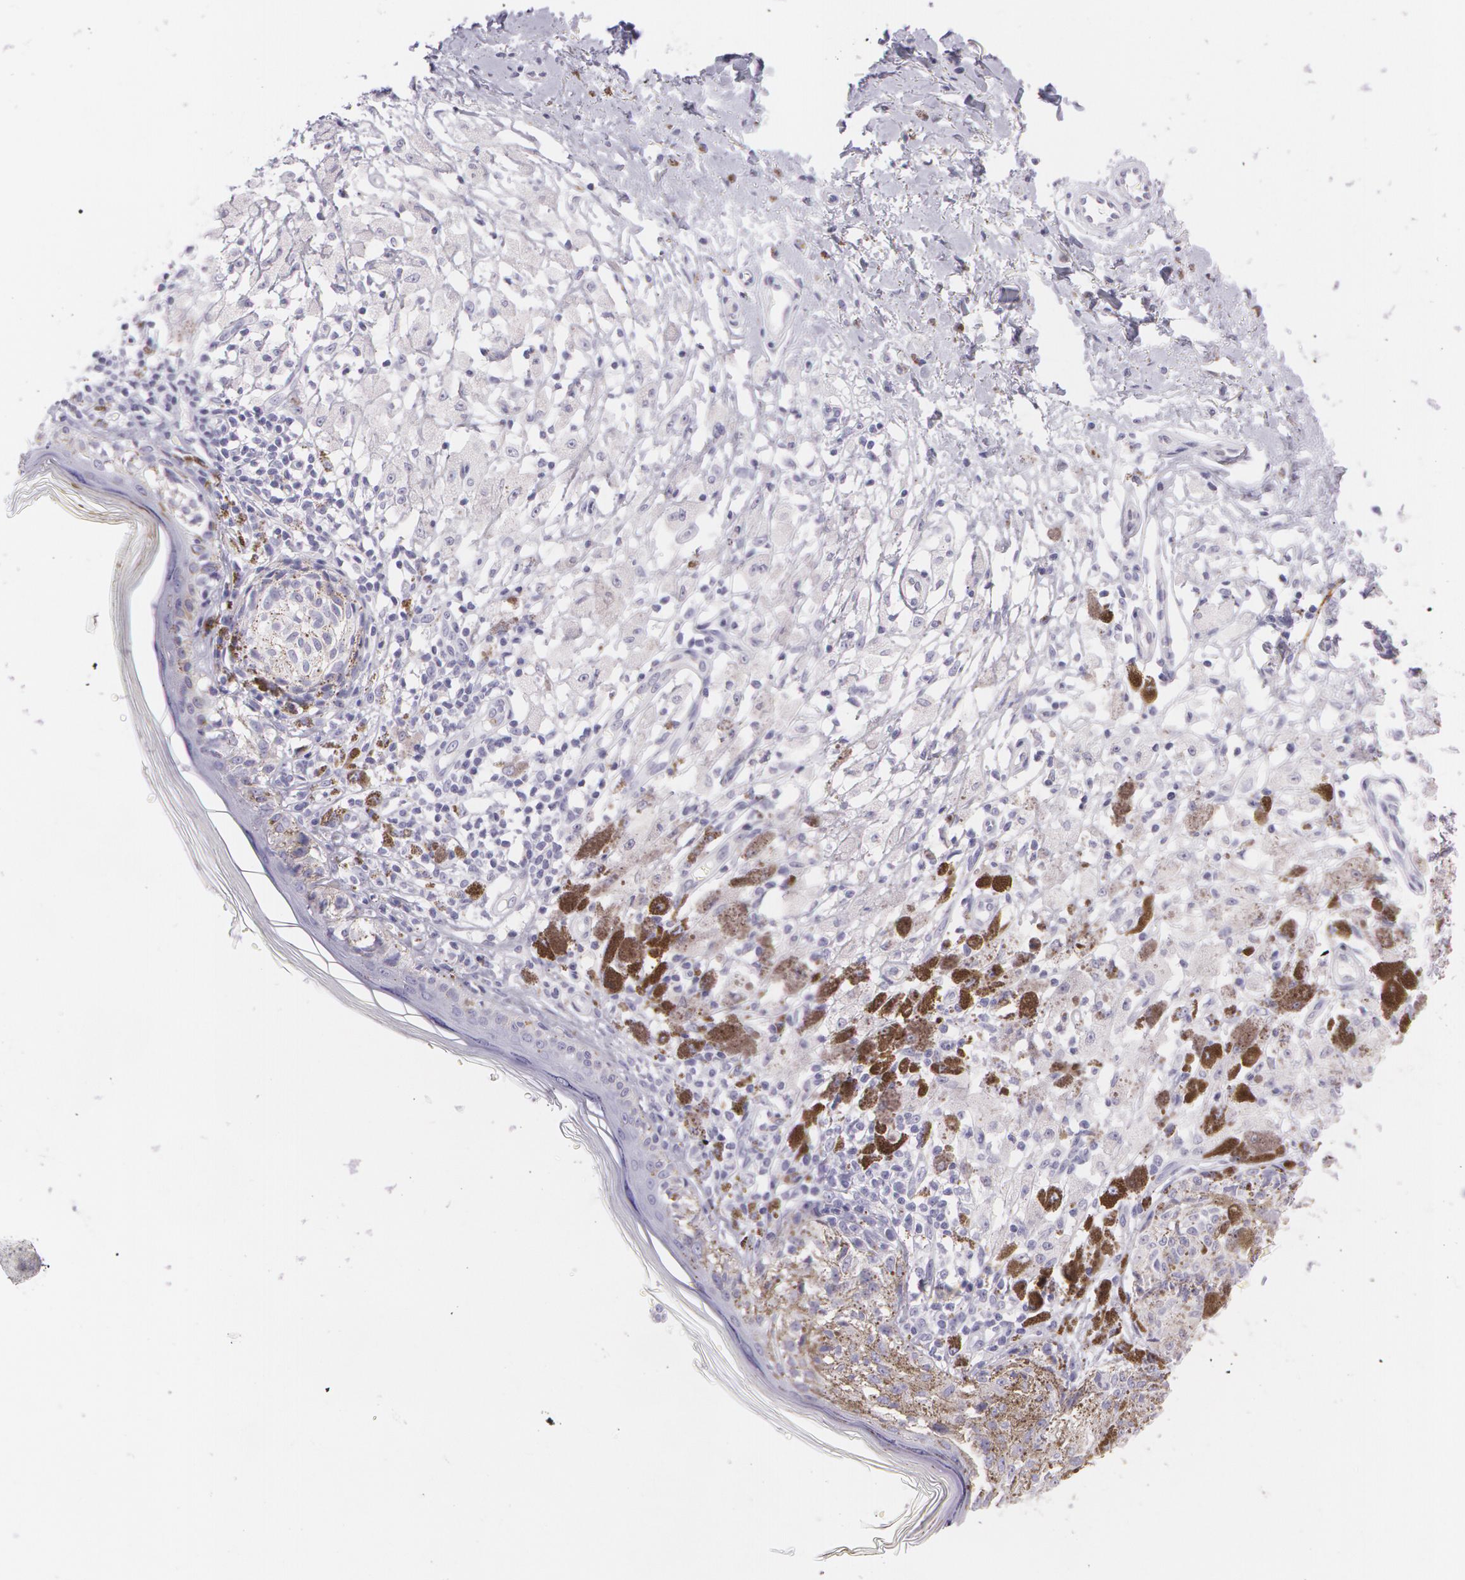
{"staining": {"intensity": "negative", "quantity": "none", "location": "none"}, "tissue": "melanoma", "cell_type": "Tumor cells", "image_type": "cancer", "snomed": [{"axis": "morphology", "description": "Malignant melanoma, NOS"}, {"axis": "topography", "description": "Skin"}], "caption": "IHC image of melanoma stained for a protein (brown), which displays no positivity in tumor cells.", "gene": "SNCG", "patient": {"sex": "male", "age": 88}}